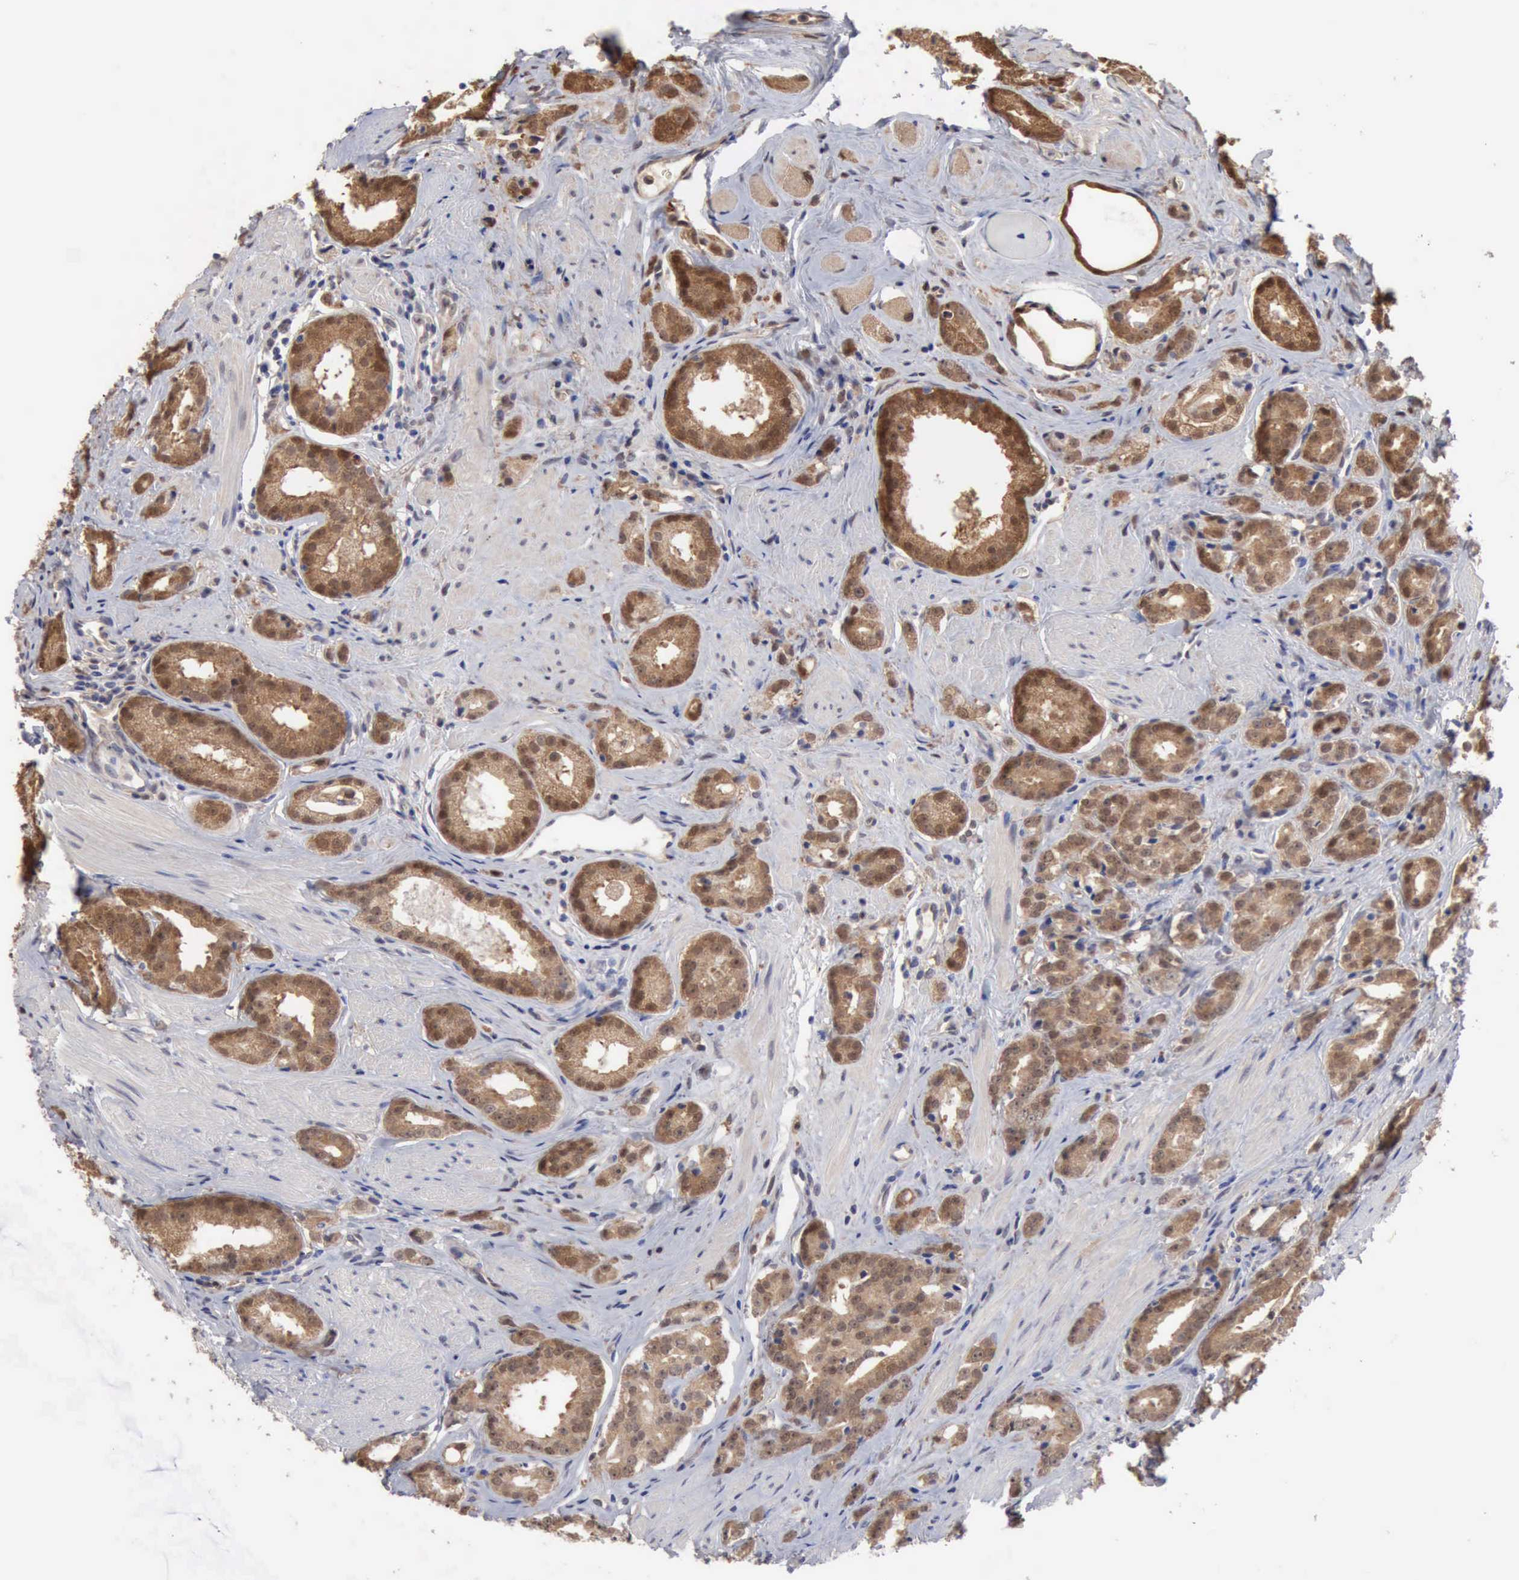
{"staining": {"intensity": "moderate", "quantity": ">75%", "location": "cytoplasmic/membranous,nuclear"}, "tissue": "prostate cancer", "cell_type": "Tumor cells", "image_type": "cancer", "snomed": [{"axis": "morphology", "description": "Adenocarcinoma, Medium grade"}, {"axis": "topography", "description": "Prostate"}], "caption": "Immunohistochemical staining of prostate medium-grade adenocarcinoma demonstrates medium levels of moderate cytoplasmic/membranous and nuclear protein positivity in about >75% of tumor cells. The staining was performed using DAB to visualize the protein expression in brown, while the nuclei were stained in blue with hematoxylin (Magnification: 20x).", "gene": "PTGR2", "patient": {"sex": "male", "age": 53}}